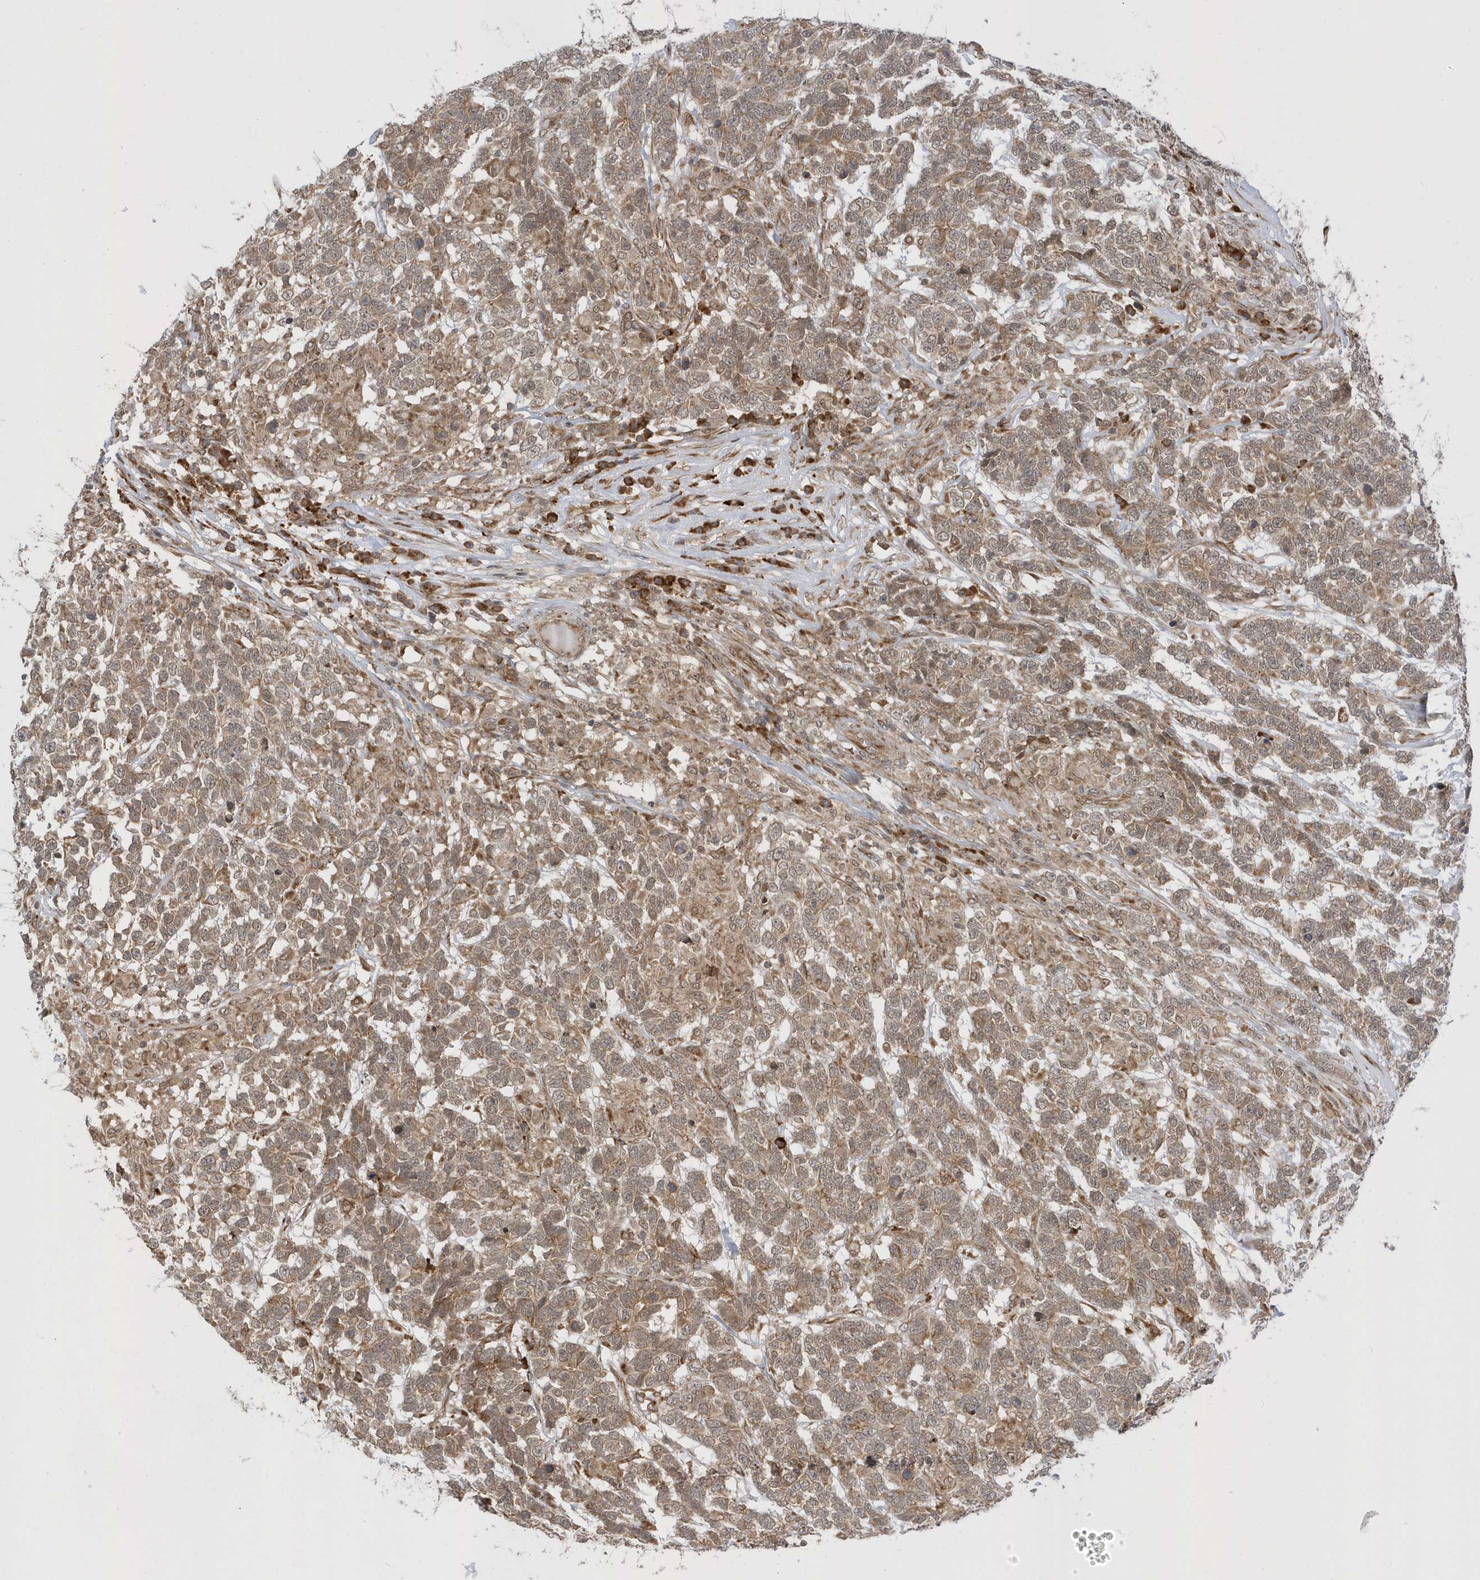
{"staining": {"intensity": "moderate", "quantity": ">75%", "location": "cytoplasmic/membranous,nuclear"}, "tissue": "testis cancer", "cell_type": "Tumor cells", "image_type": "cancer", "snomed": [{"axis": "morphology", "description": "Carcinoma, Embryonal, NOS"}, {"axis": "topography", "description": "Testis"}], "caption": "An image showing moderate cytoplasmic/membranous and nuclear positivity in about >75% of tumor cells in testis cancer, as visualized by brown immunohistochemical staining.", "gene": "METTL21A", "patient": {"sex": "male", "age": 26}}